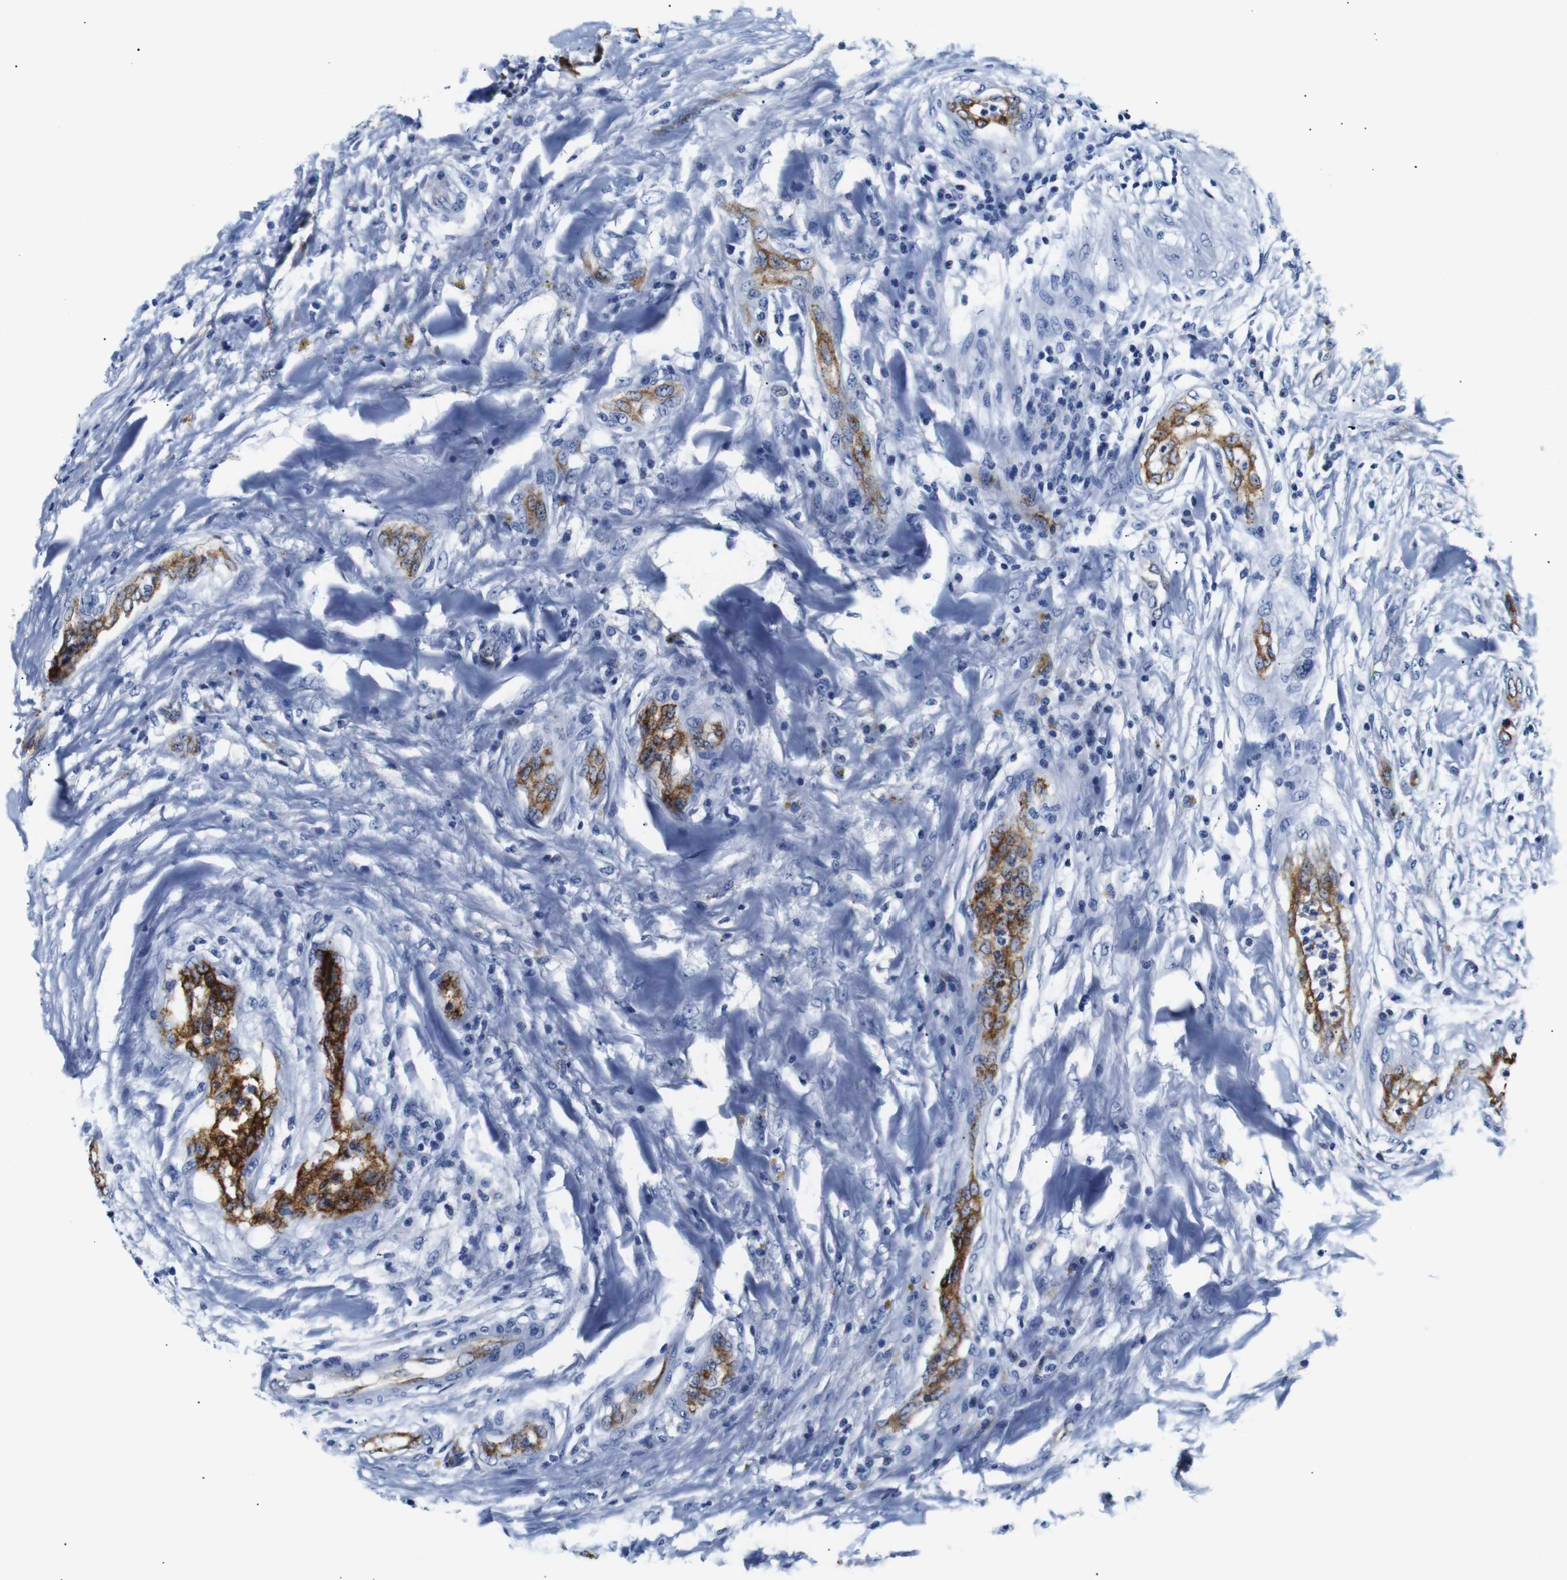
{"staining": {"intensity": "strong", "quantity": "<25%", "location": "cytoplasmic/membranous"}, "tissue": "testis cancer", "cell_type": "Tumor cells", "image_type": "cancer", "snomed": [{"axis": "morphology", "description": "Seminoma, NOS"}, {"axis": "topography", "description": "Testis"}], "caption": "Human testis cancer (seminoma) stained for a protein (brown) exhibits strong cytoplasmic/membranous positive positivity in about <25% of tumor cells.", "gene": "MUC4", "patient": {"sex": "male", "age": 59}}